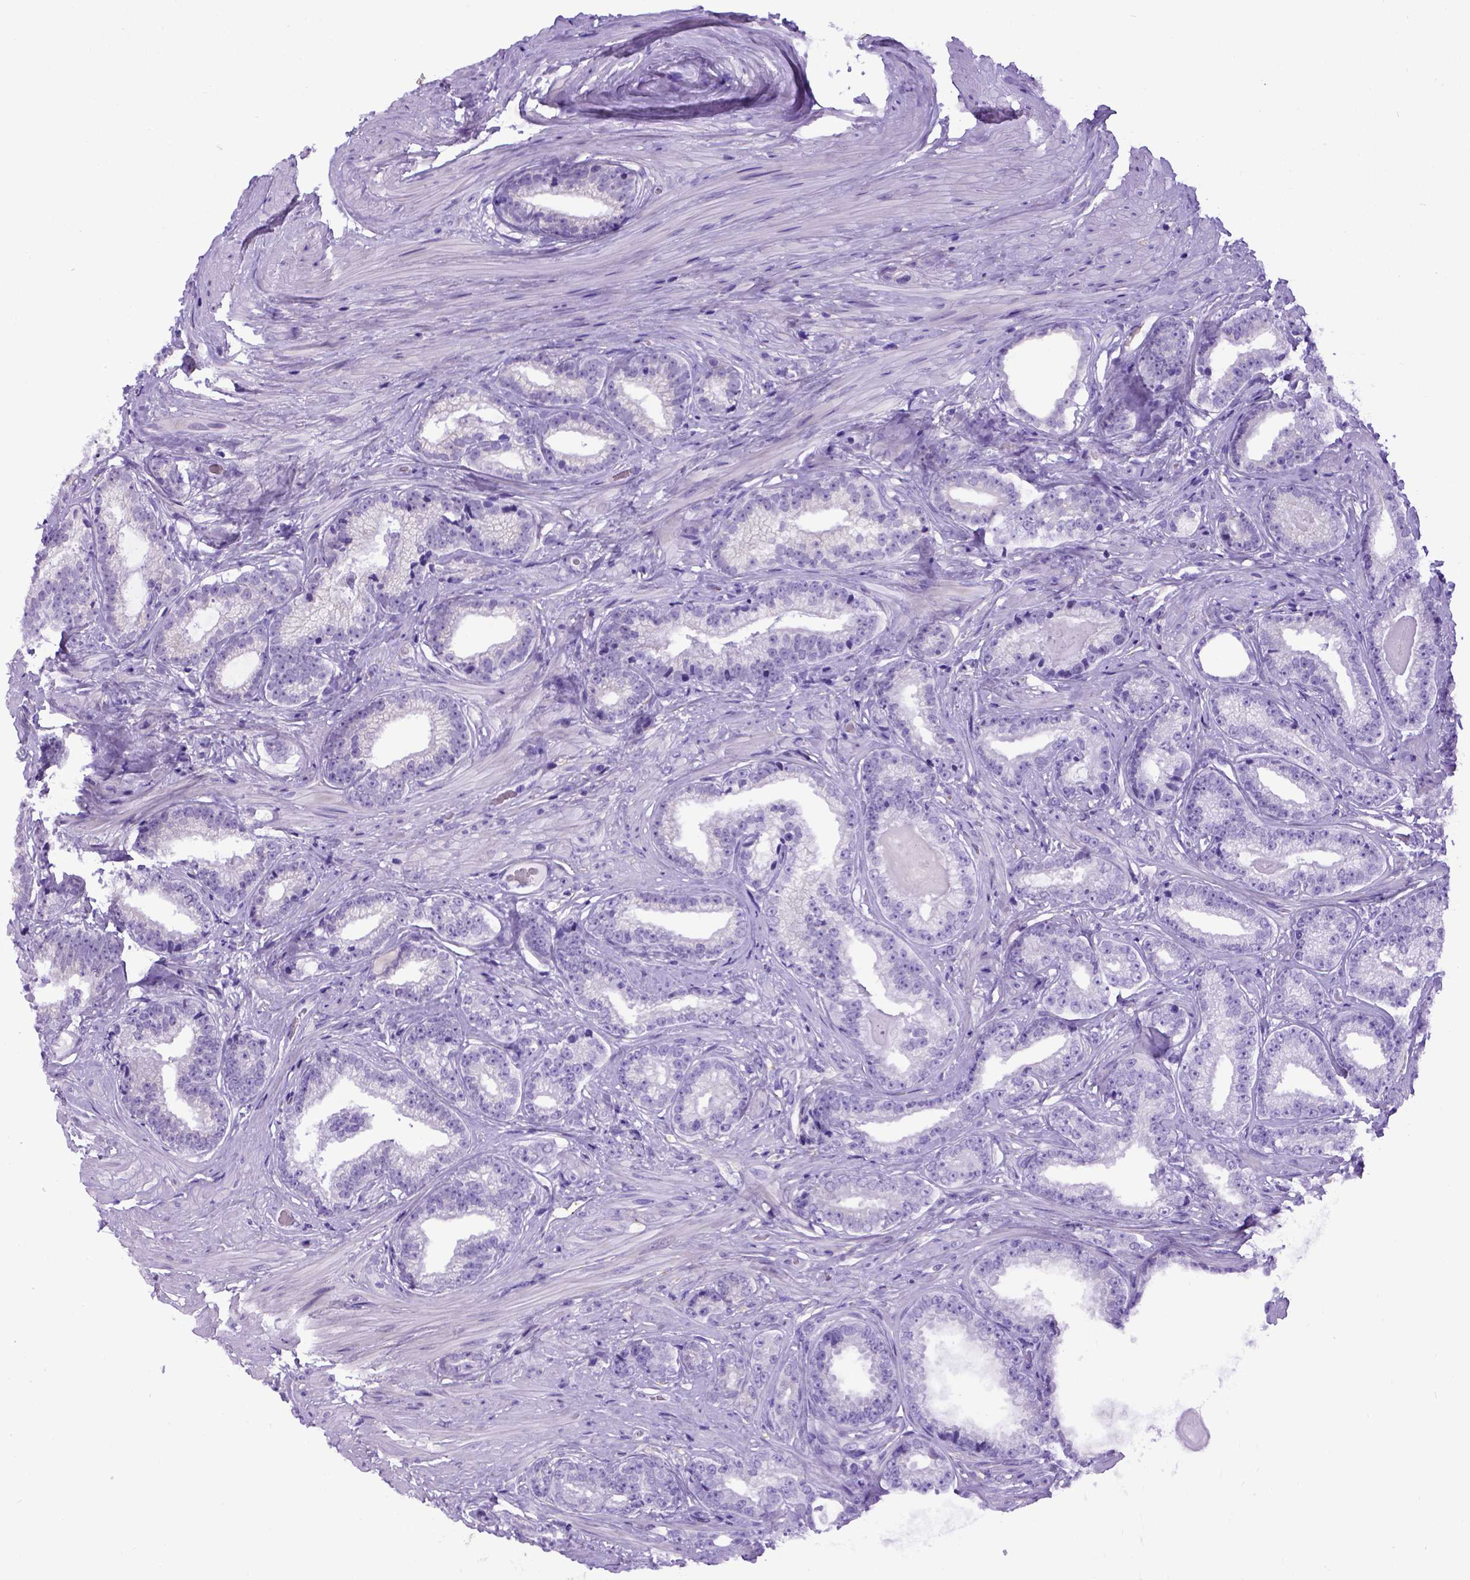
{"staining": {"intensity": "negative", "quantity": "none", "location": "none"}, "tissue": "prostate cancer", "cell_type": "Tumor cells", "image_type": "cancer", "snomed": [{"axis": "morphology", "description": "Adenocarcinoma, Low grade"}, {"axis": "topography", "description": "Prostate"}], "caption": "A histopathology image of human prostate cancer is negative for staining in tumor cells.", "gene": "ADAM12", "patient": {"sex": "male", "age": 61}}